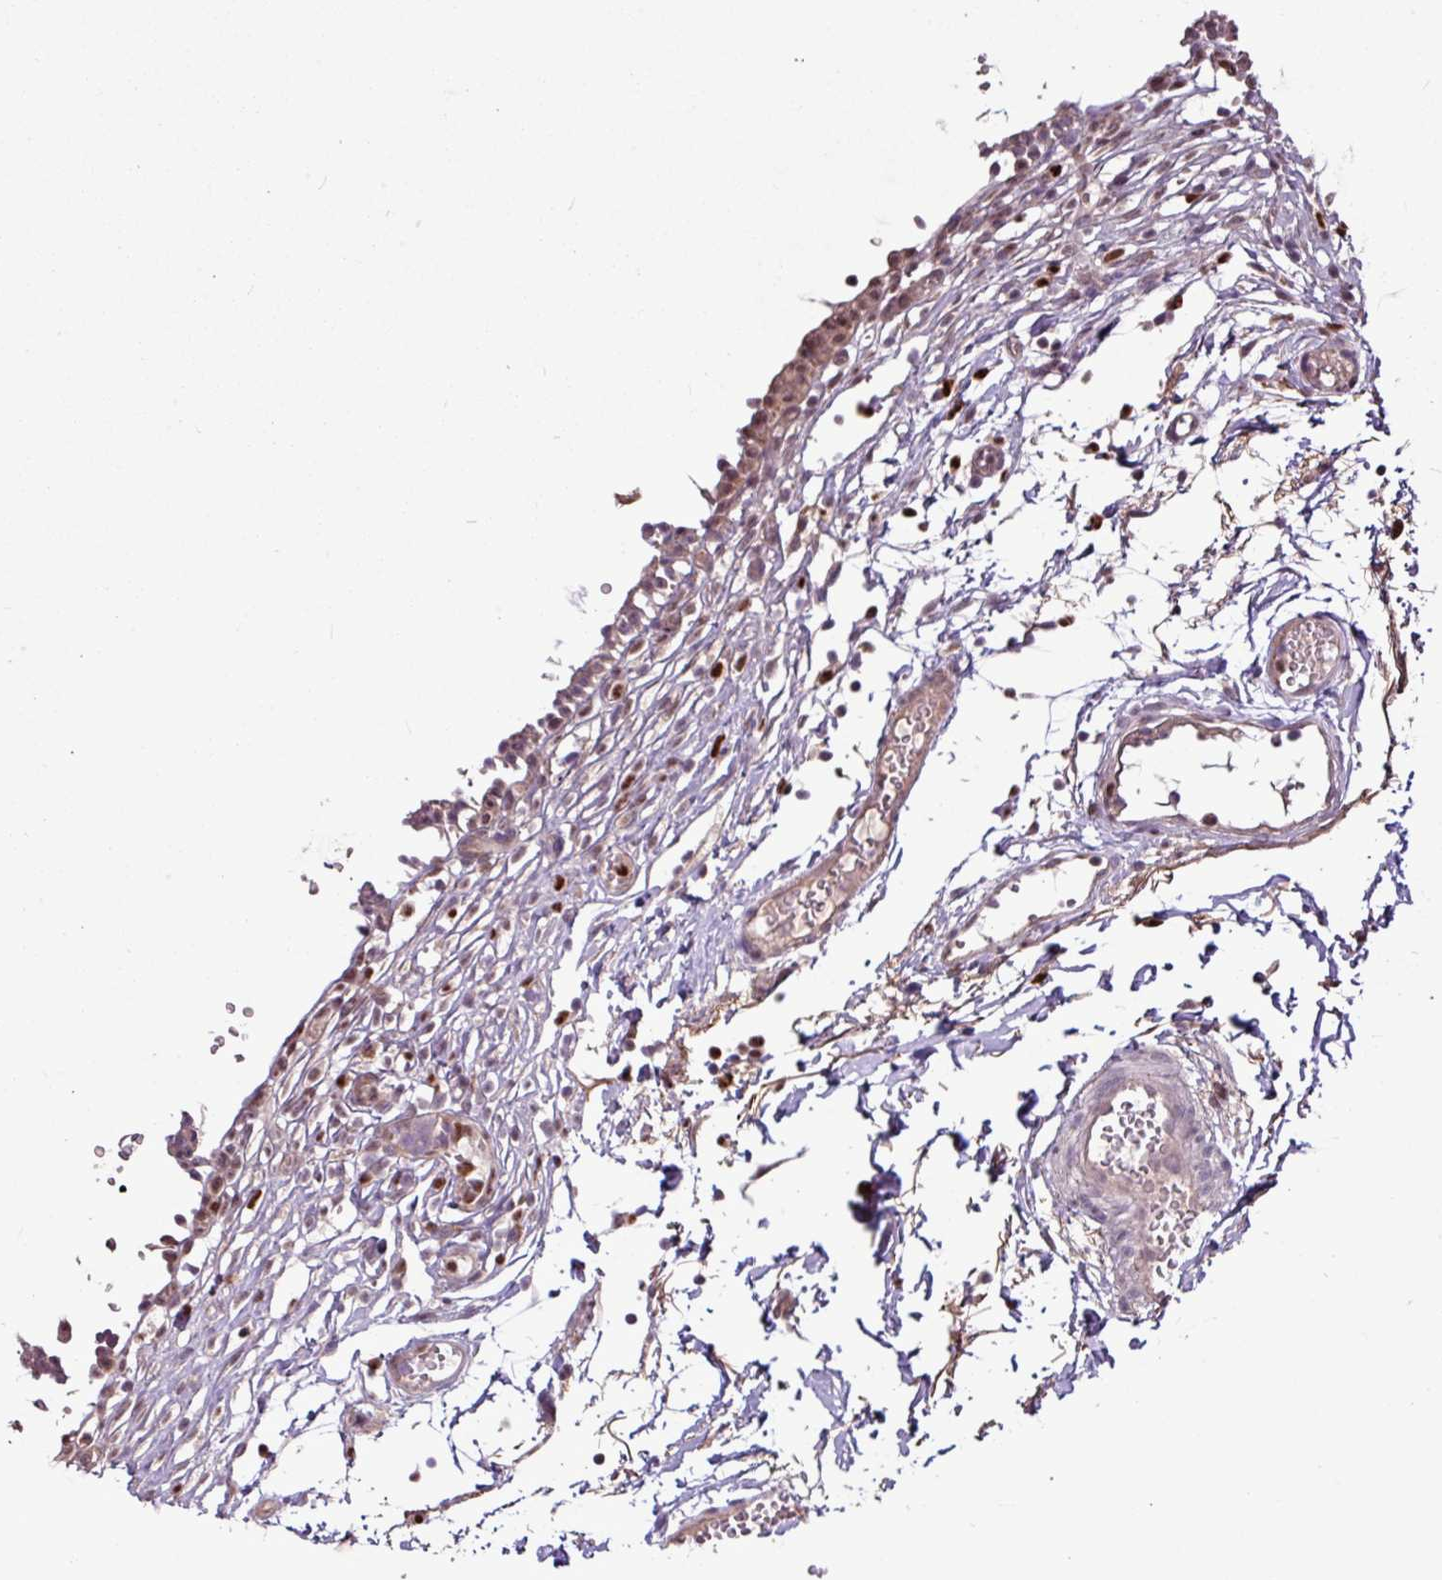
{"staining": {"intensity": "moderate", "quantity": ">75%", "location": "cytoplasmic/membranous,nuclear"}, "tissue": "urinary bladder", "cell_type": "Urothelial cells", "image_type": "normal", "snomed": [{"axis": "morphology", "description": "Normal tissue, NOS"}, {"axis": "topography", "description": "Urinary bladder"}, {"axis": "topography", "description": "Peripheral nerve tissue"}], "caption": "Immunohistochemical staining of benign human urinary bladder reveals >75% levels of moderate cytoplasmic/membranous,nuclear protein expression in approximately >75% of urothelial cells.", "gene": "SKIC2", "patient": {"sex": "male", "age": 55}}